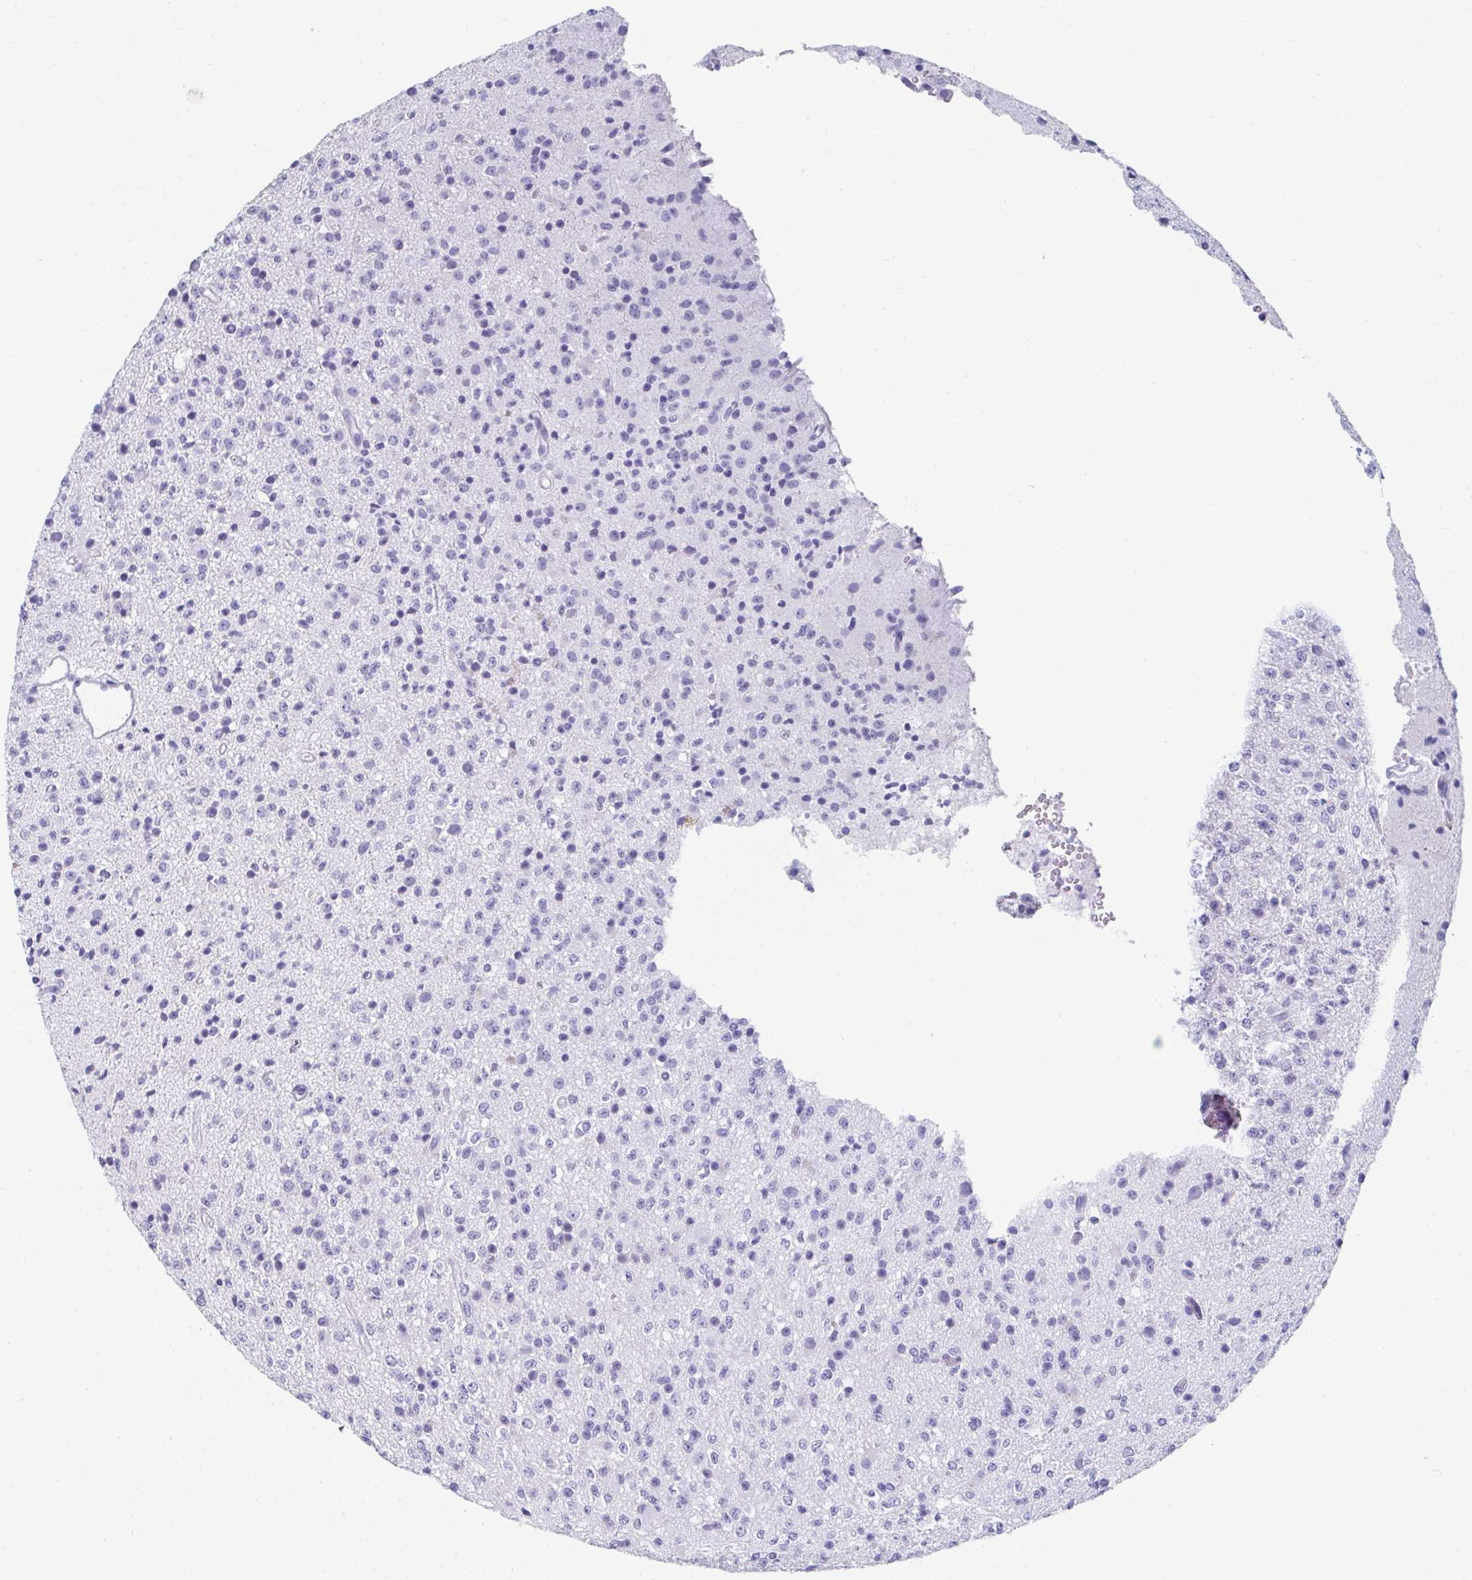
{"staining": {"intensity": "negative", "quantity": "none", "location": "none"}, "tissue": "glioma", "cell_type": "Tumor cells", "image_type": "cancer", "snomed": [{"axis": "morphology", "description": "Glioma, malignant, High grade"}, {"axis": "topography", "description": "Brain"}], "caption": "A histopathology image of glioma stained for a protein shows no brown staining in tumor cells.", "gene": "GHRL", "patient": {"sex": "male", "age": 36}}